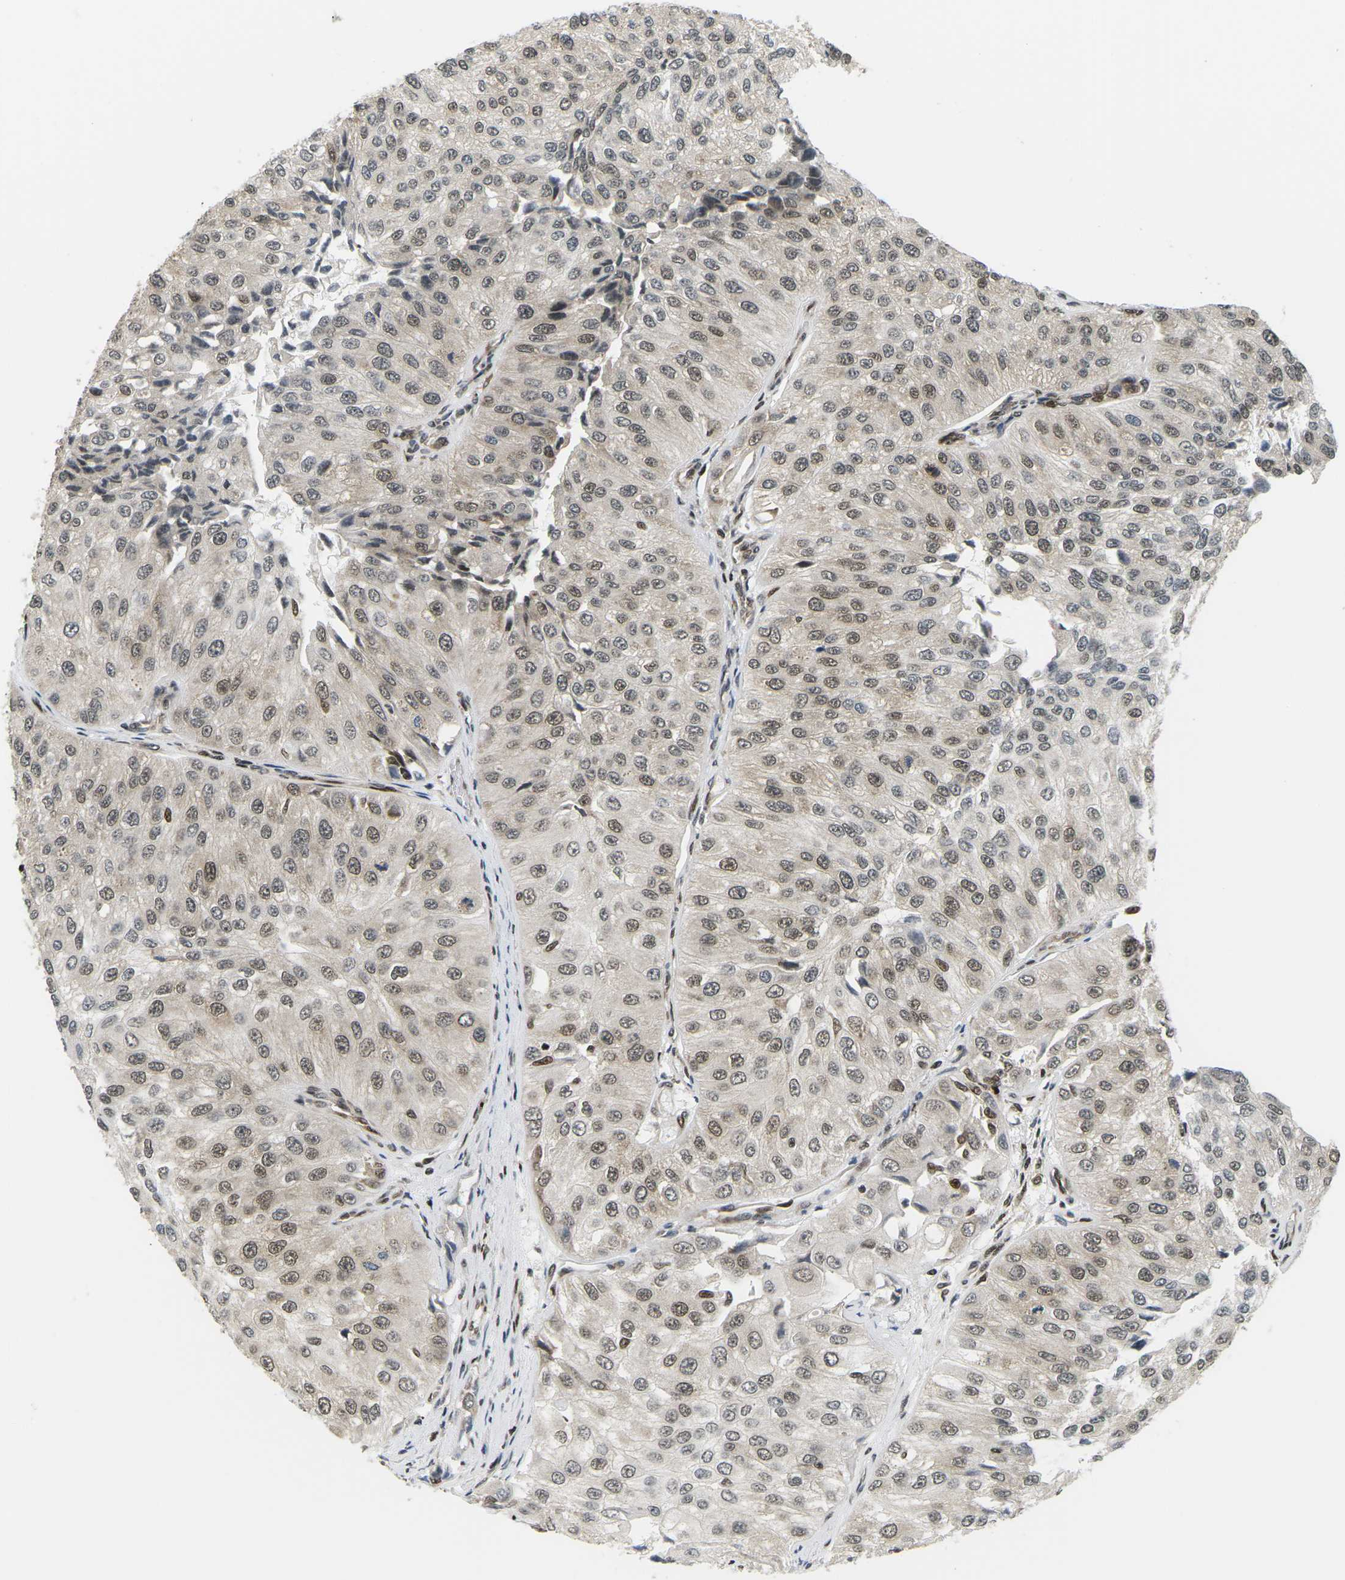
{"staining": {"intensity": "weak", "quantity": ">75%", "location": "cytoplasmic/membranous,nuclear"}, "tissue": "urothelial cancer", "cell_type": "Tumor cells", "image_type": "cancer", "snomed": [{"axis": "morphology", "description": "Urothelial carcinoma, High grade"}, {"axis": "topography", "description": "Kidney"}, {"axis": "topography", "description": "Urinary bladder"}], "caption": "Immunohistochemistry photomicrograph of human urothelial cancer stained for a protein (brown), which displays low levels of weak cytoplasmic/membranous and nuclear expression in about >75% of tumor cells.", "gene": "CELF1", "patient": {"sex": "male", "age": 77}}